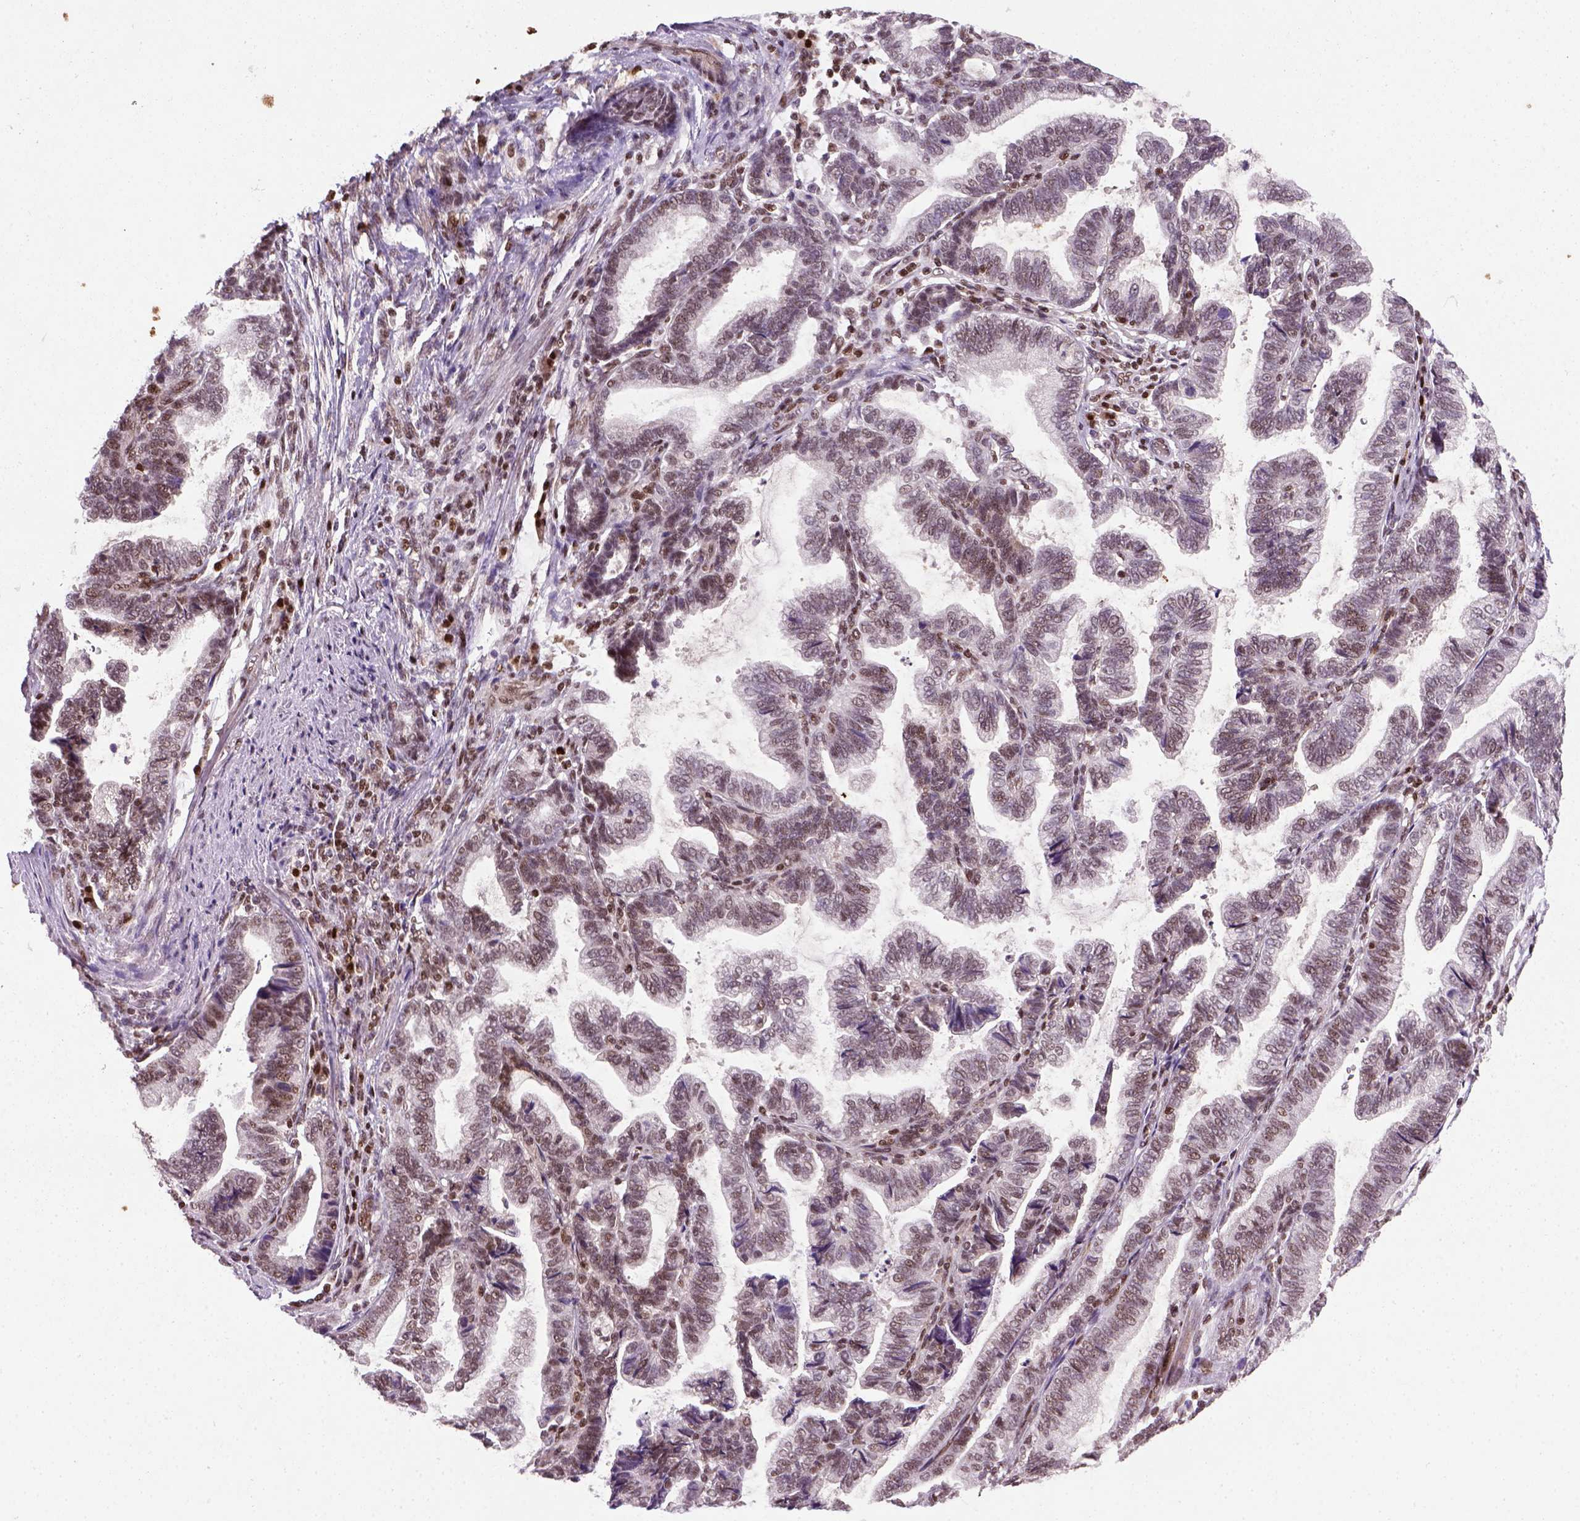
{"staining": {"intensity": "weak", "quantity": "25%-75%", "location": "nuclear"}, "tissue": "stomach cancer", "cell_type": "Tumor cells", "image_type": "cancer", "snomed": [{"axis": "morphology", "description": "Adenocarcinoma, NOS"}, {"axis": "topography", "description": "Stomach"}], "caption": "Stomach cancer tissue exhibits weak nuclear positivity in approximately 25%-75% of tumor cells, visualized by immunohistochemistry. Nuclei are stained in blue.", "gene": "MGMT", "patient": {"sex": "male", "age": 83}}